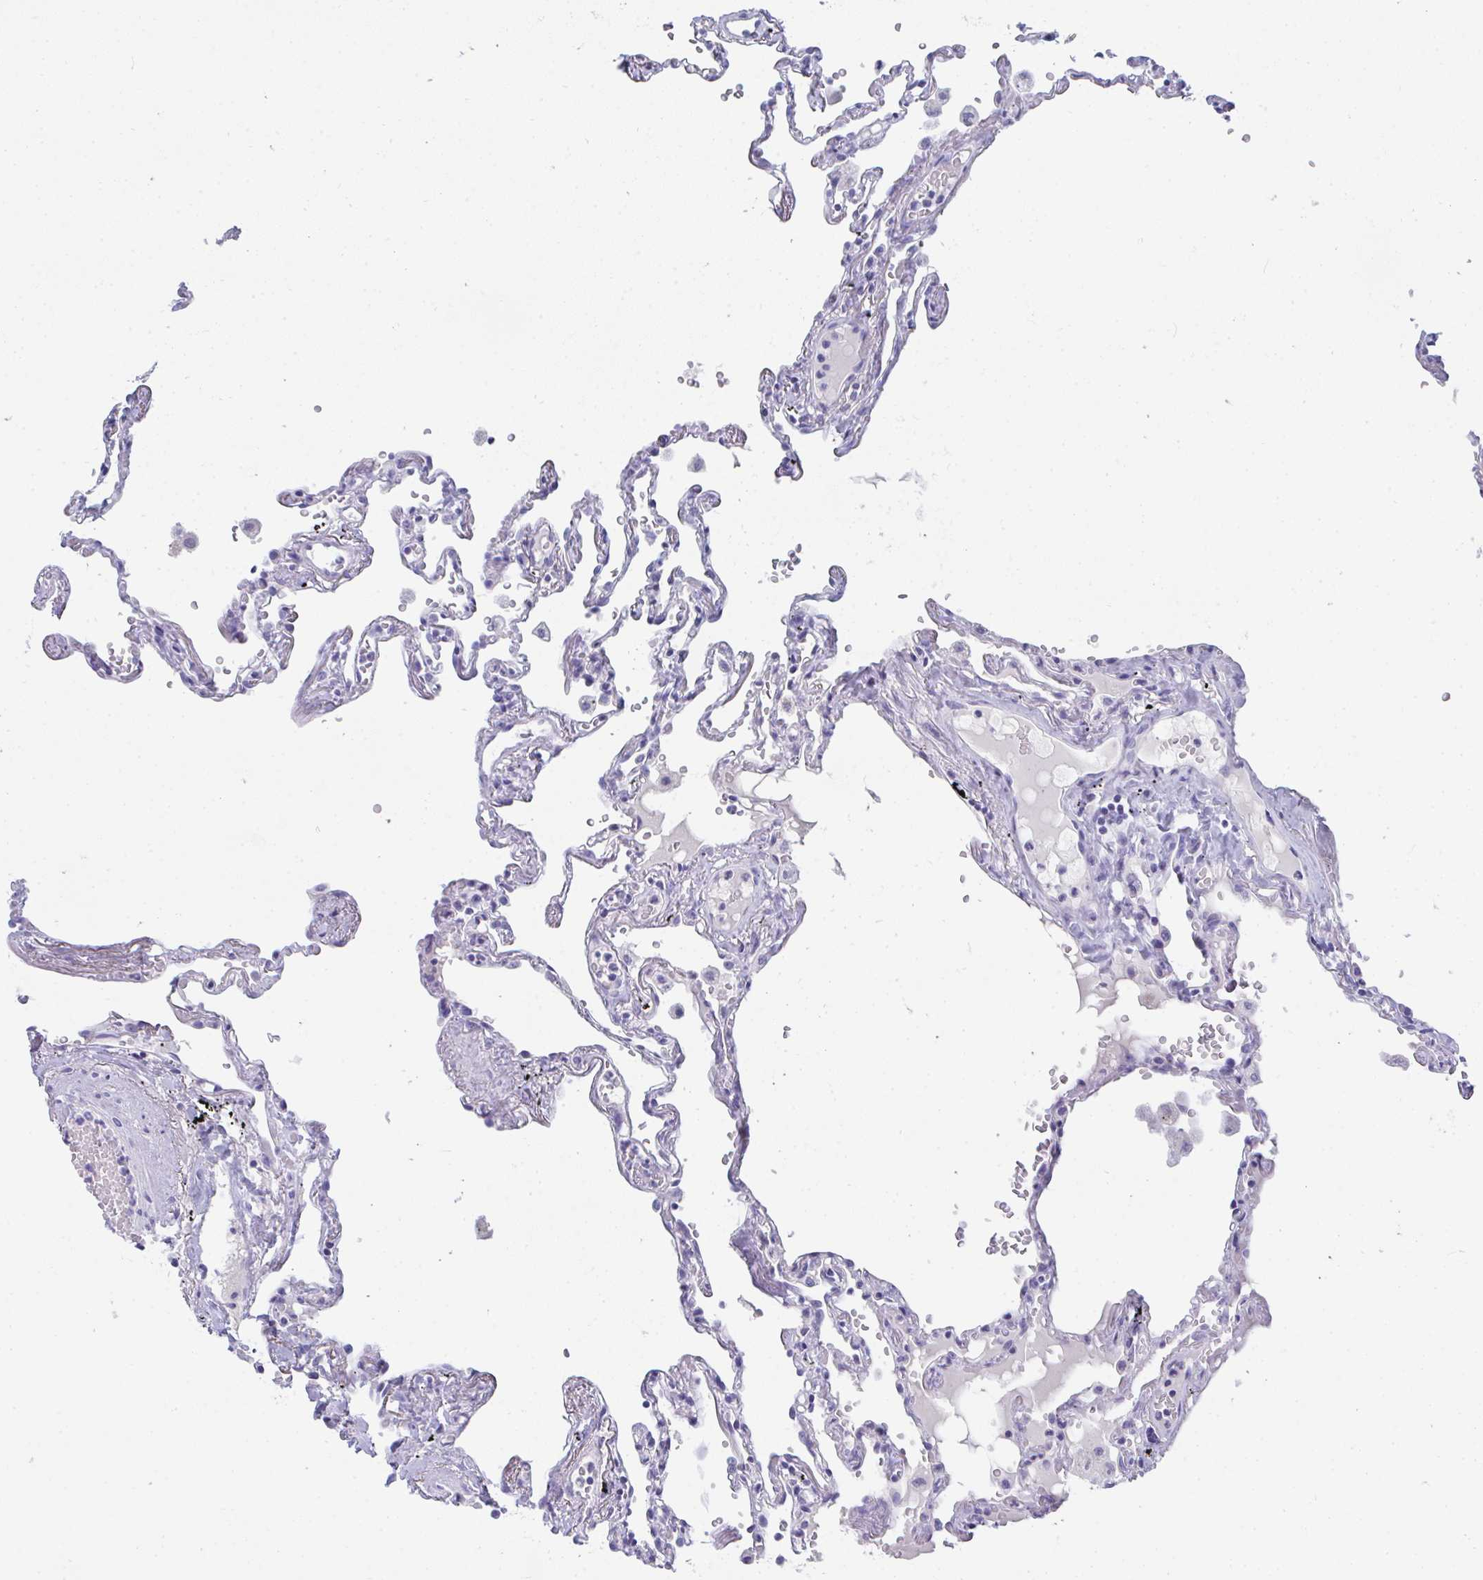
{"staining": {"intensity": "negative", "quantity": "none", "location": "none"}, "tissue": "lung", "cell_type": "Alveolar cells", "image_type": "normal", "snomed": [{"axis": "morphology", "description": "Normal tissue, NOS"}, {"axis": "topography", "description": "Lung"}], "caption": "High magnification brightfield microscopy of normal lung stained with DAB (brown) and counterstained with hematoxylin (blue): alveolar cells show no significant expression. Nuclei are stained in blue.", "gene": "TTC30A", "patient": {"sex": "female", "age": 67}}